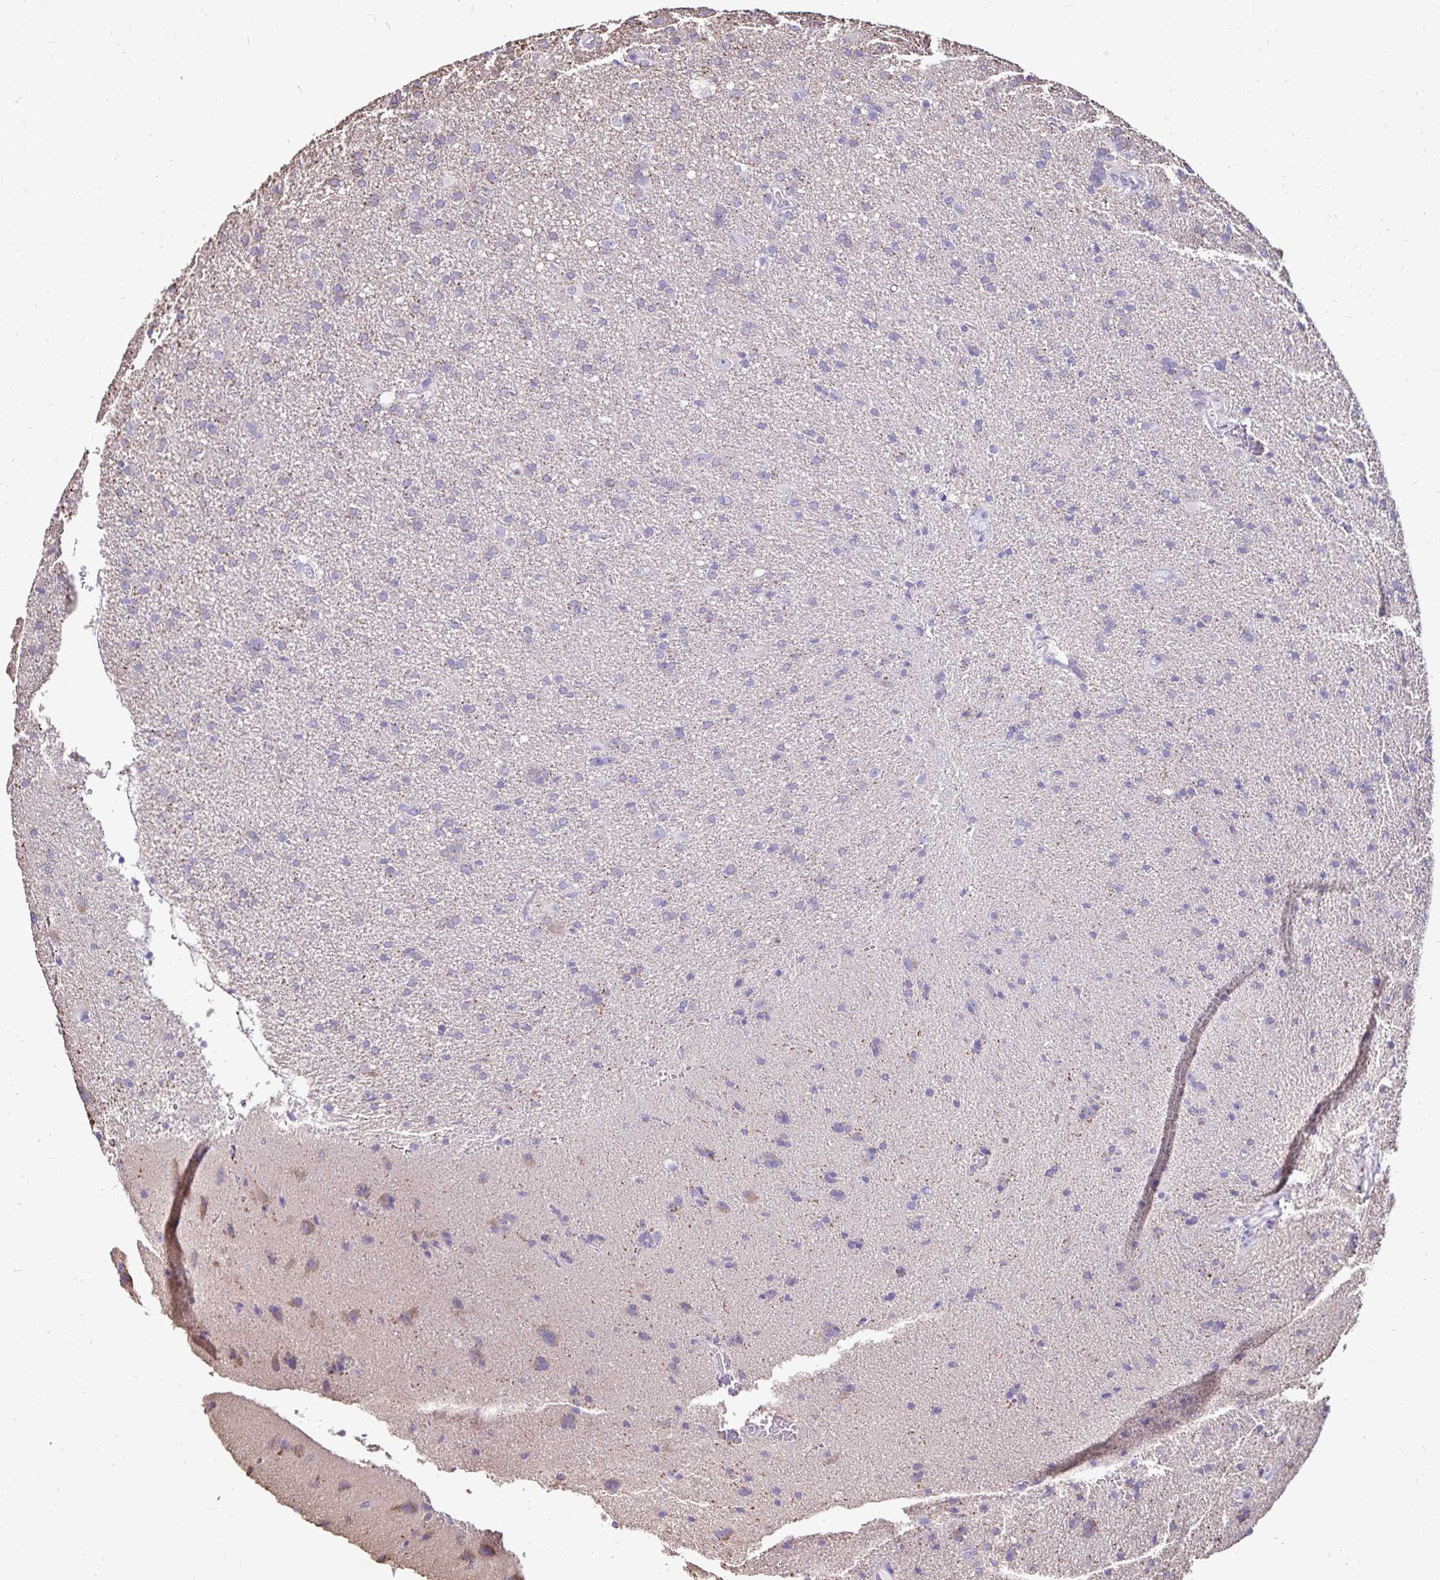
{"staining": {"intensity": "negative", "quantity": "none", "location": "none"}, "tissue": "glioma", "cell_type": "Tumor cells", "image_type": "cancer", "snomed": [{"axis": "morphology", "description": "Glioma, malignant, Low grade"}, {"axis": "topography", "description": "Brain"}], "caption": "An immunohistochemistry (IHC) photomicrograph of glioma is shown. There is no staining in tumor cells of glioma.", "gene": "EVPL", "patient": {"sex": "male", "age": 66}}